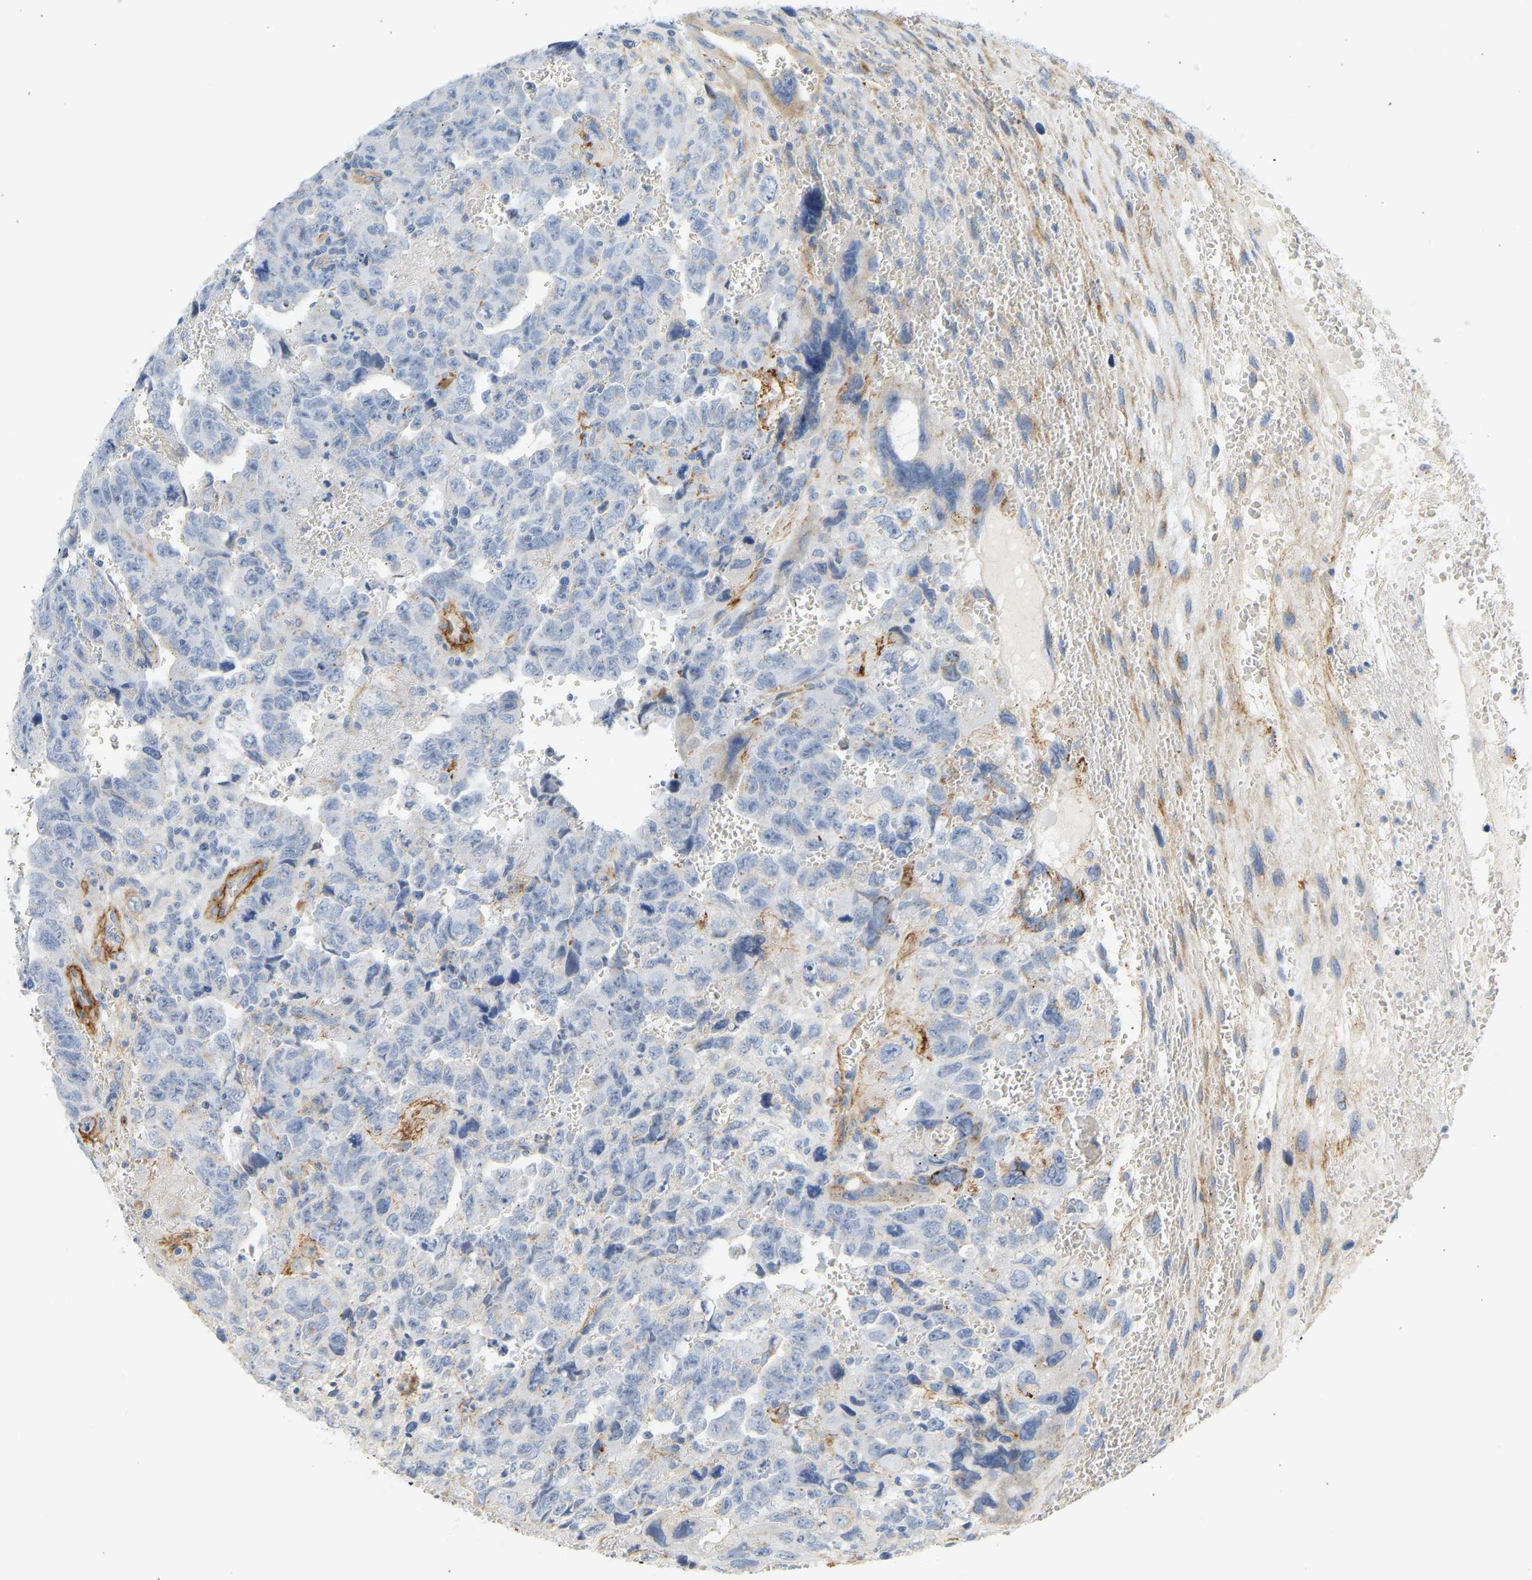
{"staining": {"intensity": "negative", "quantity": "none", "location": "none"}, "tissue": "testis cancer", "cell_type": "Tumor cells", "image_type": "cancer", "snomed": [{"axis": "morphology", "description": "Carcinoma, Embryonal, NOS"}, {"axis": "topography", "description": "Testis"}], "caption": "Image shows no significant protein positivity in tumor cells of testis embryonal carcinoma.", "gene": "SLC30A7", "patient": {"sex": "male", "age": 28}}